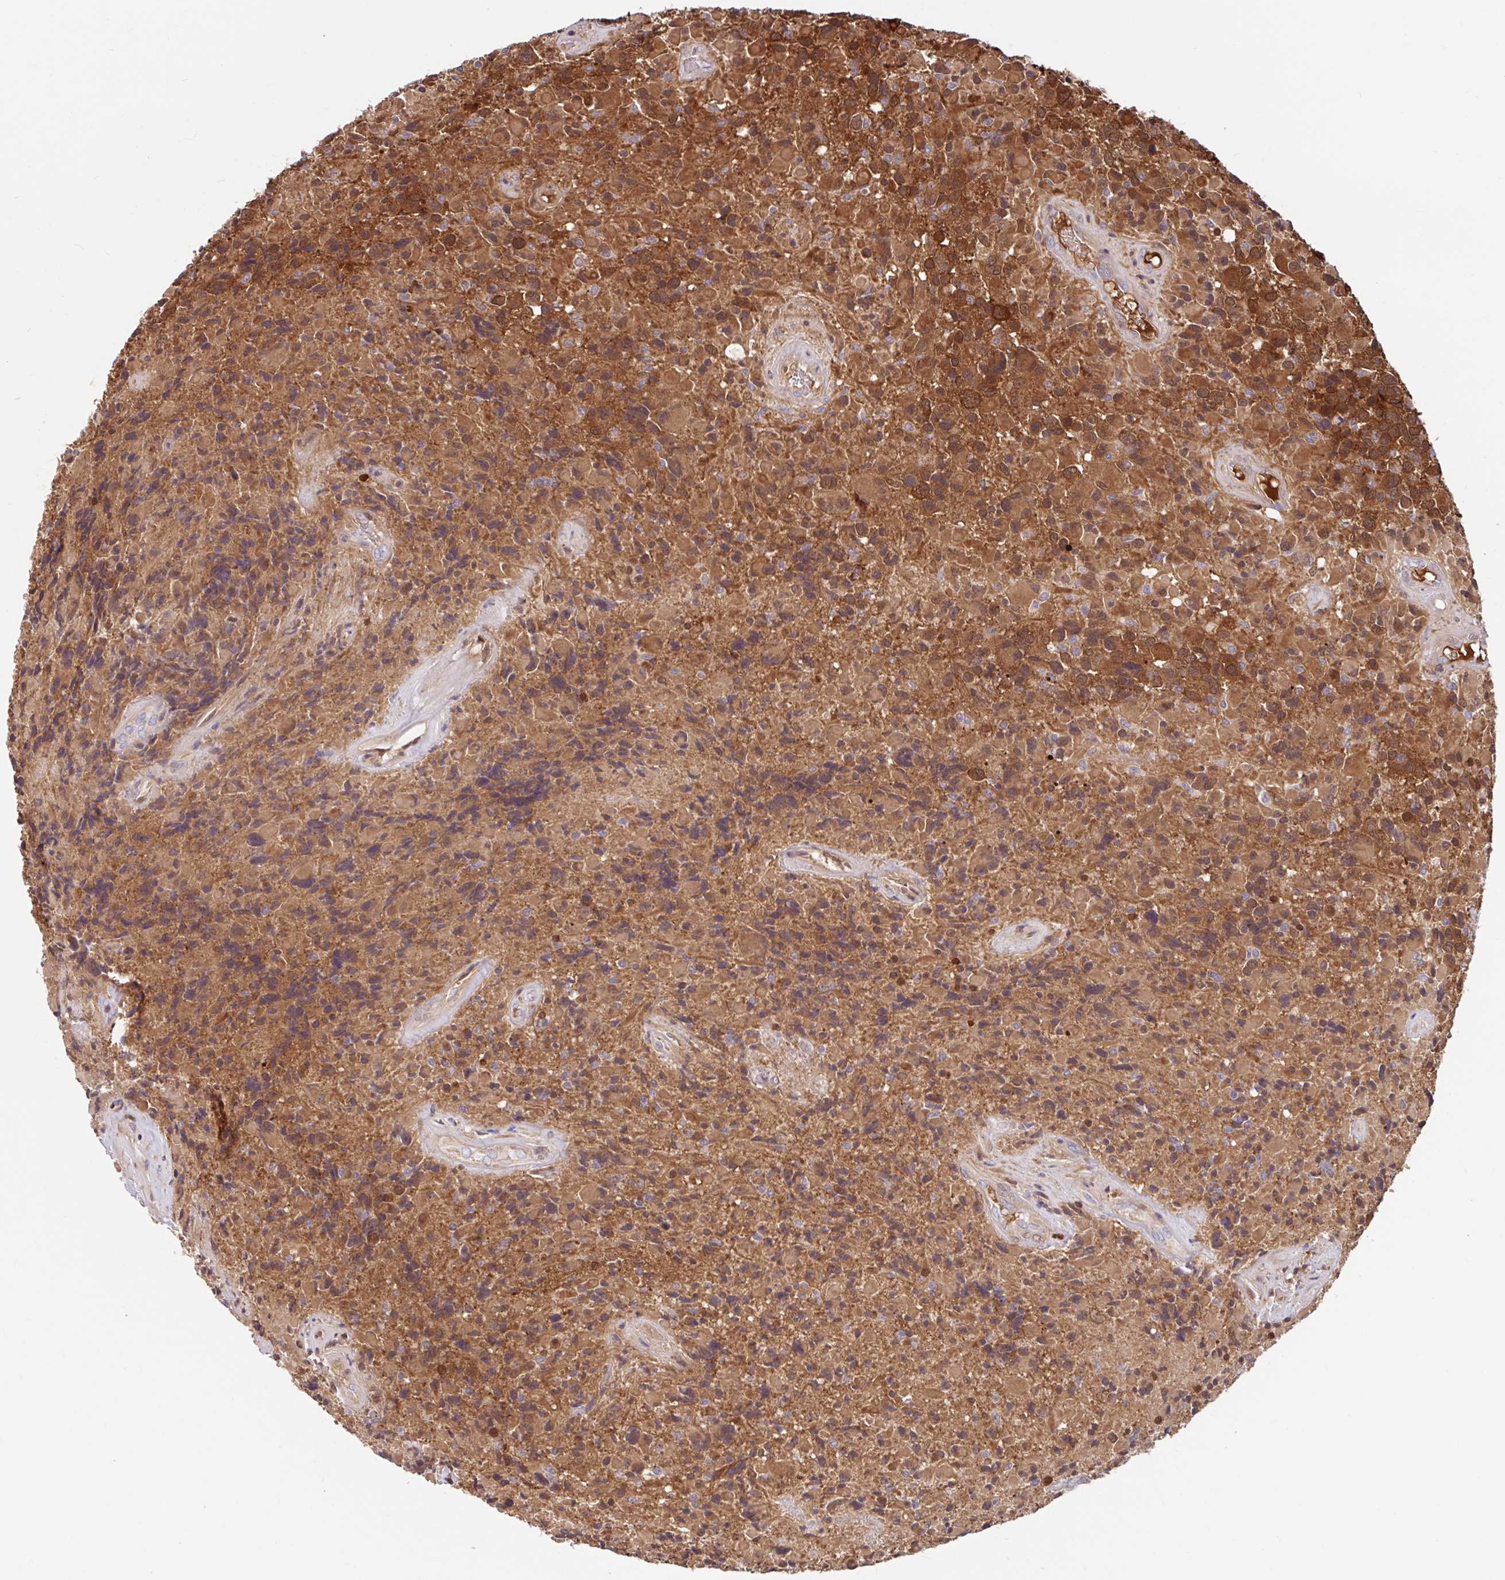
{"staining": {"intensity": "strong", "quantity": ">75%", "location": "cytoplasmic/membranous,nuclear"}, "tissue": "glioma", "cell_type": "Tumor cells", "image_type": "cancer", "snomed": [{"axis": "morphology", "description": "Glioma, malignant, High grade"}, {"axis": "topography", "description": "Brain"}], "caption": "Immunohistochemical staining of human malignant high-grade glioma demonstrates high levels of strong cytoplasmic/membranous and nuclear protein positivity in about >75% of tumor cells.", "gene": "BLVRA", "patient": {"sex": "female", "age": 40}}